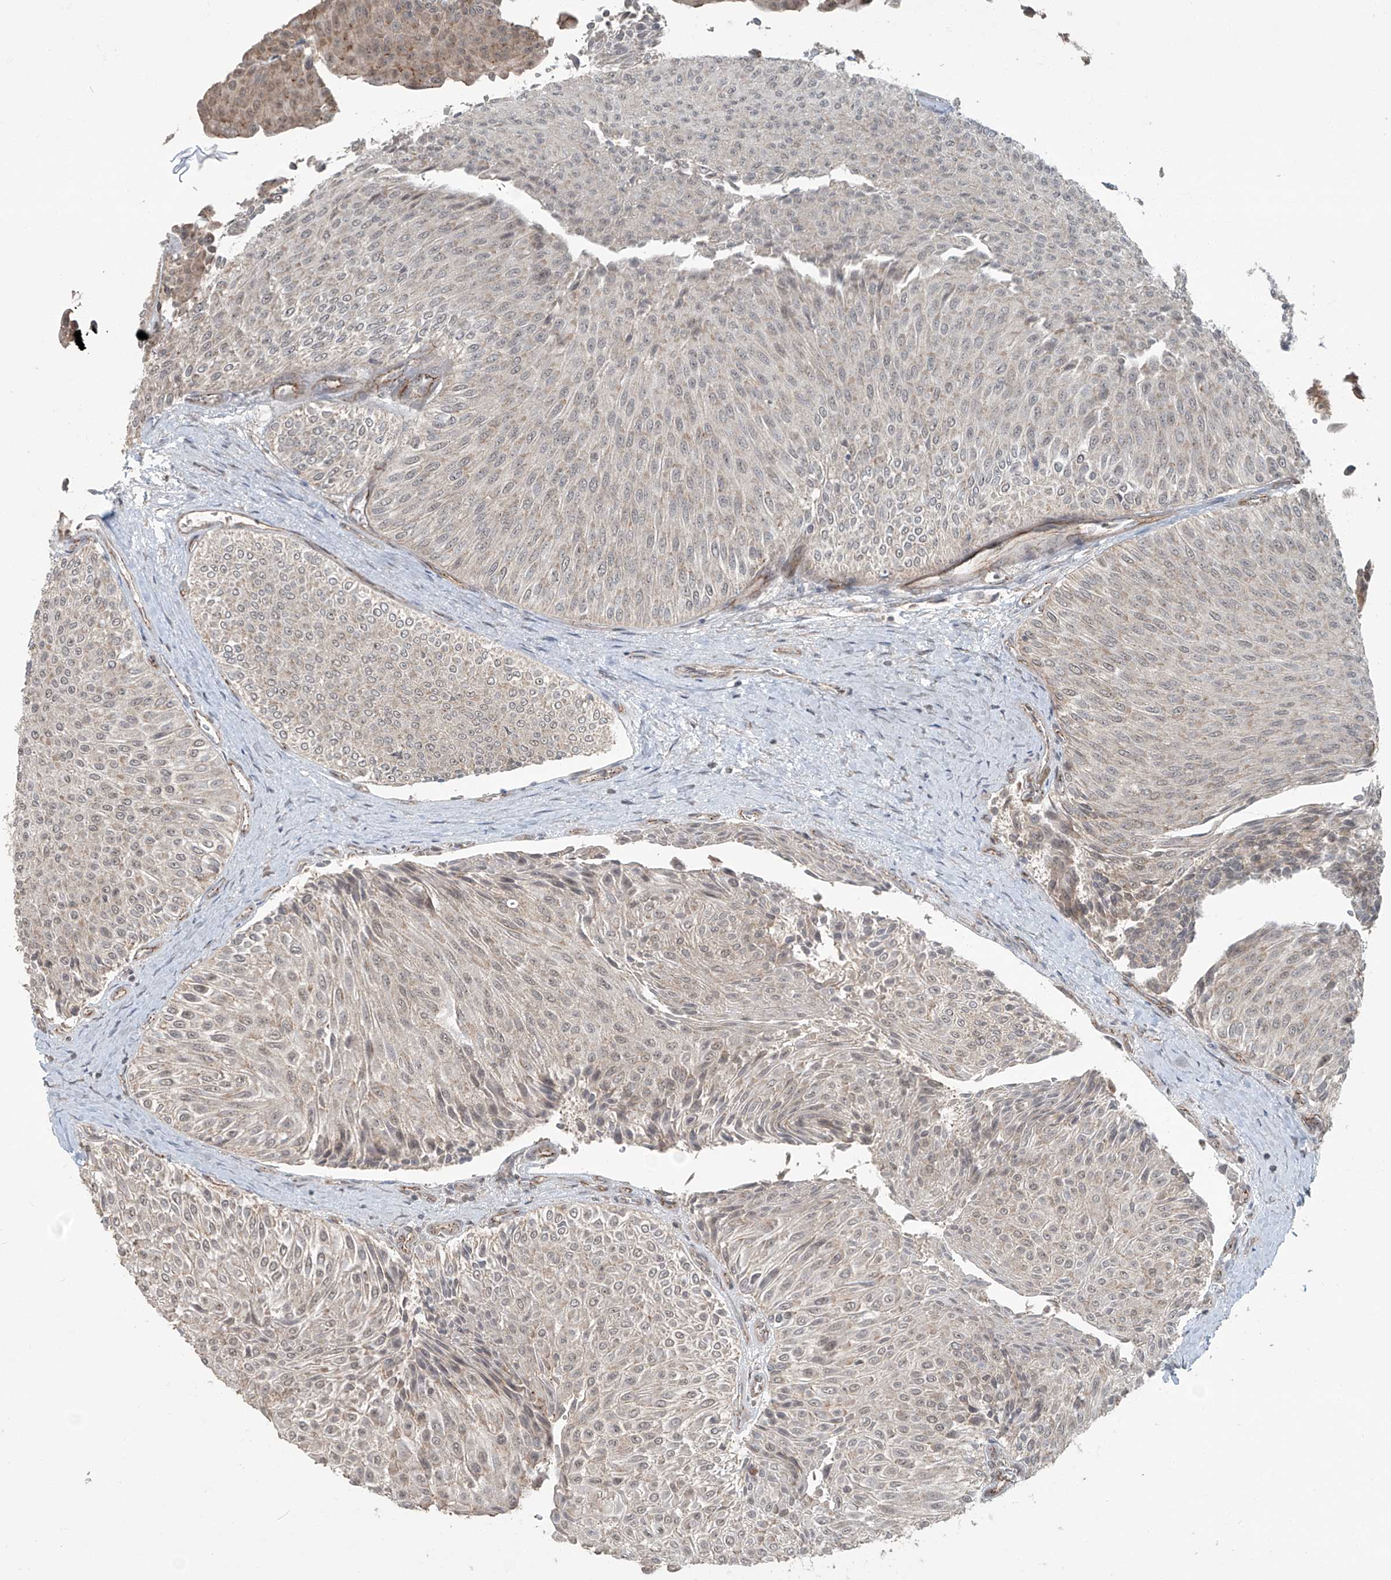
{"staining": {"intensity": "weak", "quantity": ">75%", "location": "cytoplasmic/membranous"}, "tissue": "urothelial cancer", "cell_type": "Tumor cells", "image_type": "cancer", "snomed": [{"axis": "morphology", "description": "Urothelial carcinoma, Low grade"}, {"axis": "topography", "description": "Urinary bladder"}], "caption": "There is low levels of weak cytoplasmic/membranous positivity in tumor cells of low-grade urothelial carcinoma, as demonstrated by immunohistochemical staining (brown color).", "gene": "ZNF16", "patient": {"sex": "male", "age": 78}}